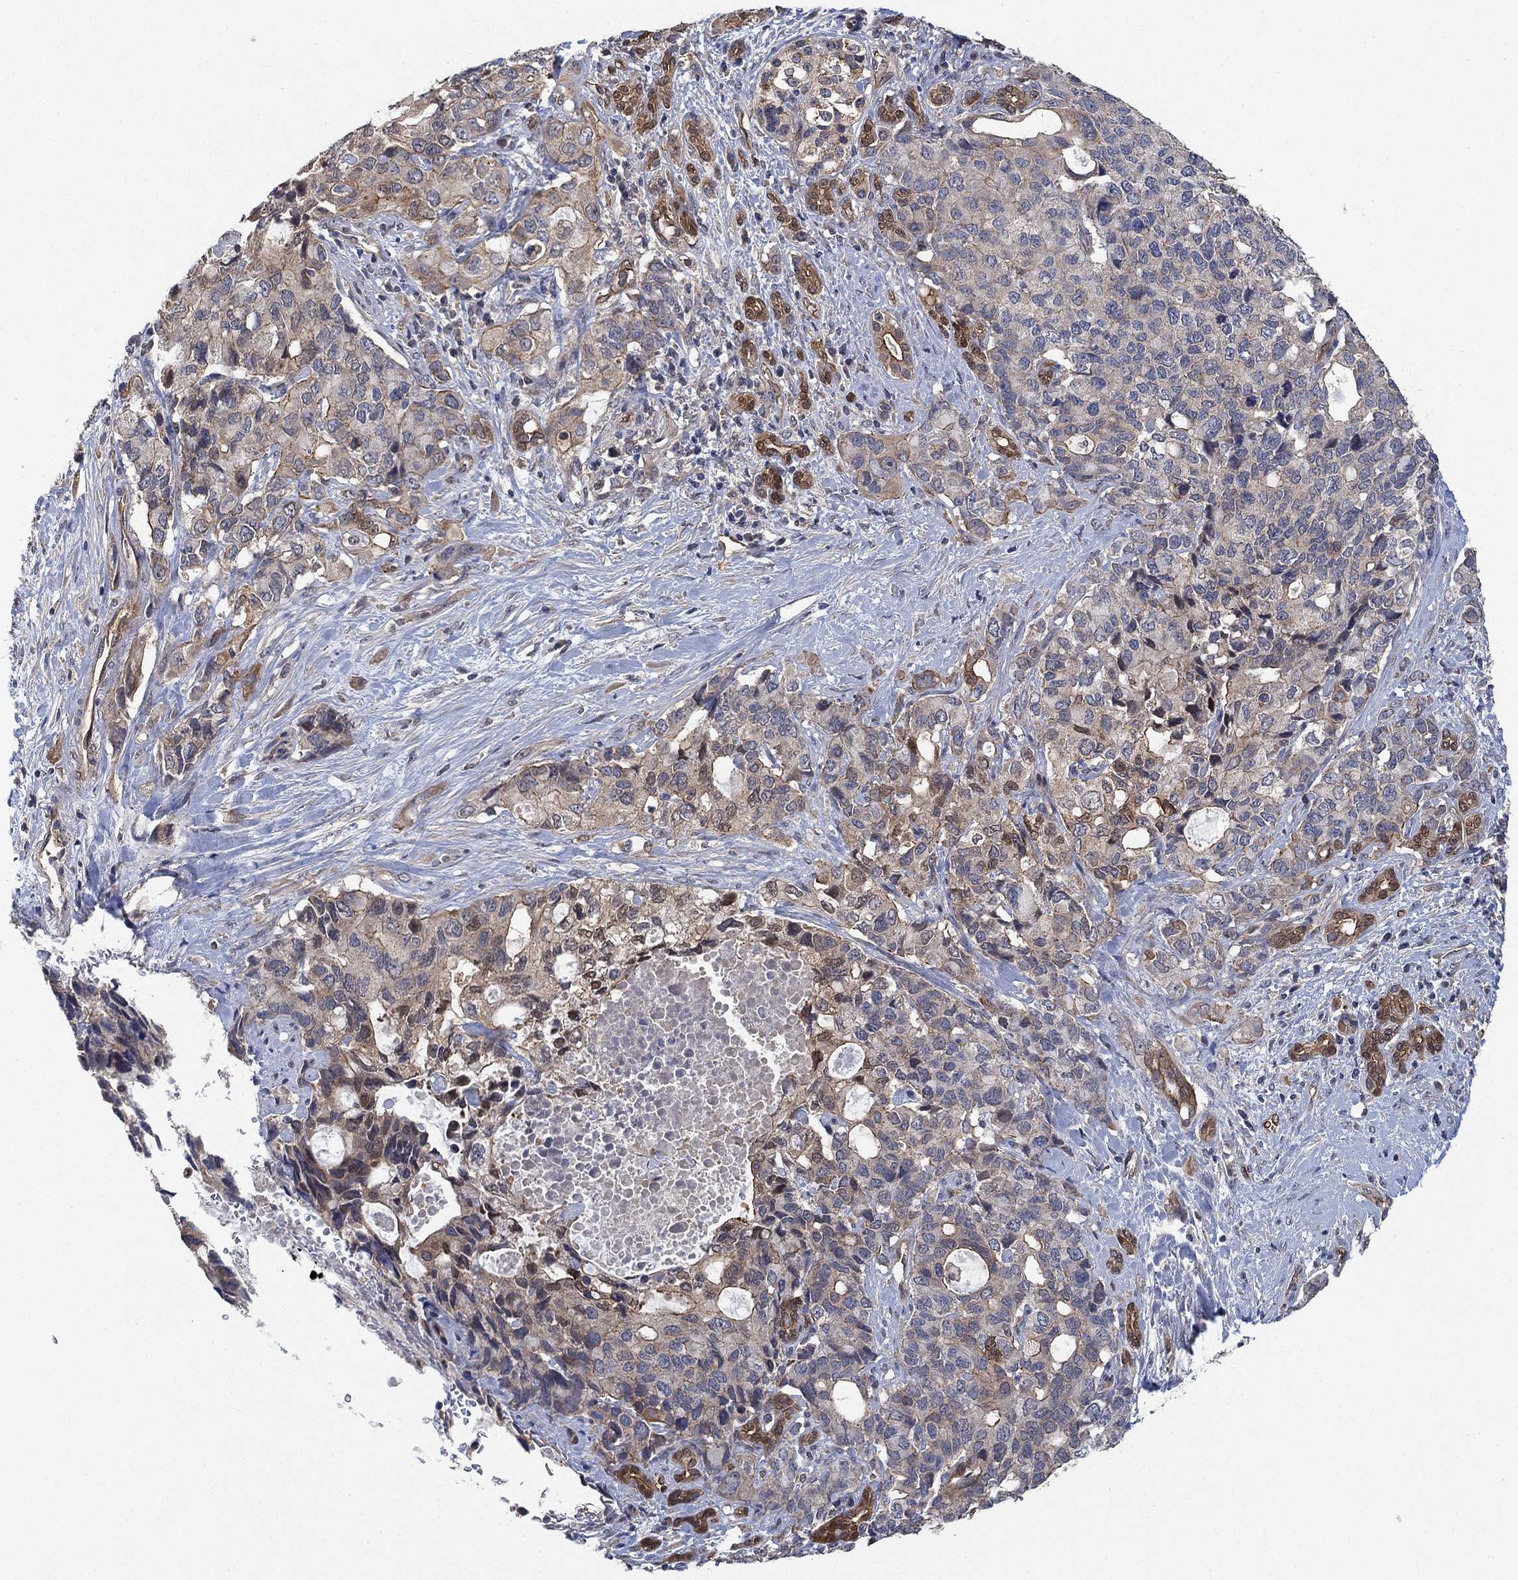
{"staining": {"intensity": "moderate", "quantity": "25%-75%", "location": "cytoplasmic/membranous"}, "tissue": "pancreatic cancer", "cell_type": "Tumor cells", "image_type": "cancer", "snomed": [{"axis": "morphology", "description": "Adenocarcinoma, NOS"}, {"axis": "topography", "description": "Pancreas"}], "caption": "Approximately 25%-75% of tumor cells in human adenocarcinoma (pancreatic) show moderate cytoplasmic/membranous protein expression as visualized by brown immunohistochemical staining.", "gene": "MCUR1", "patient": {"sex": "female", "age": 56}}